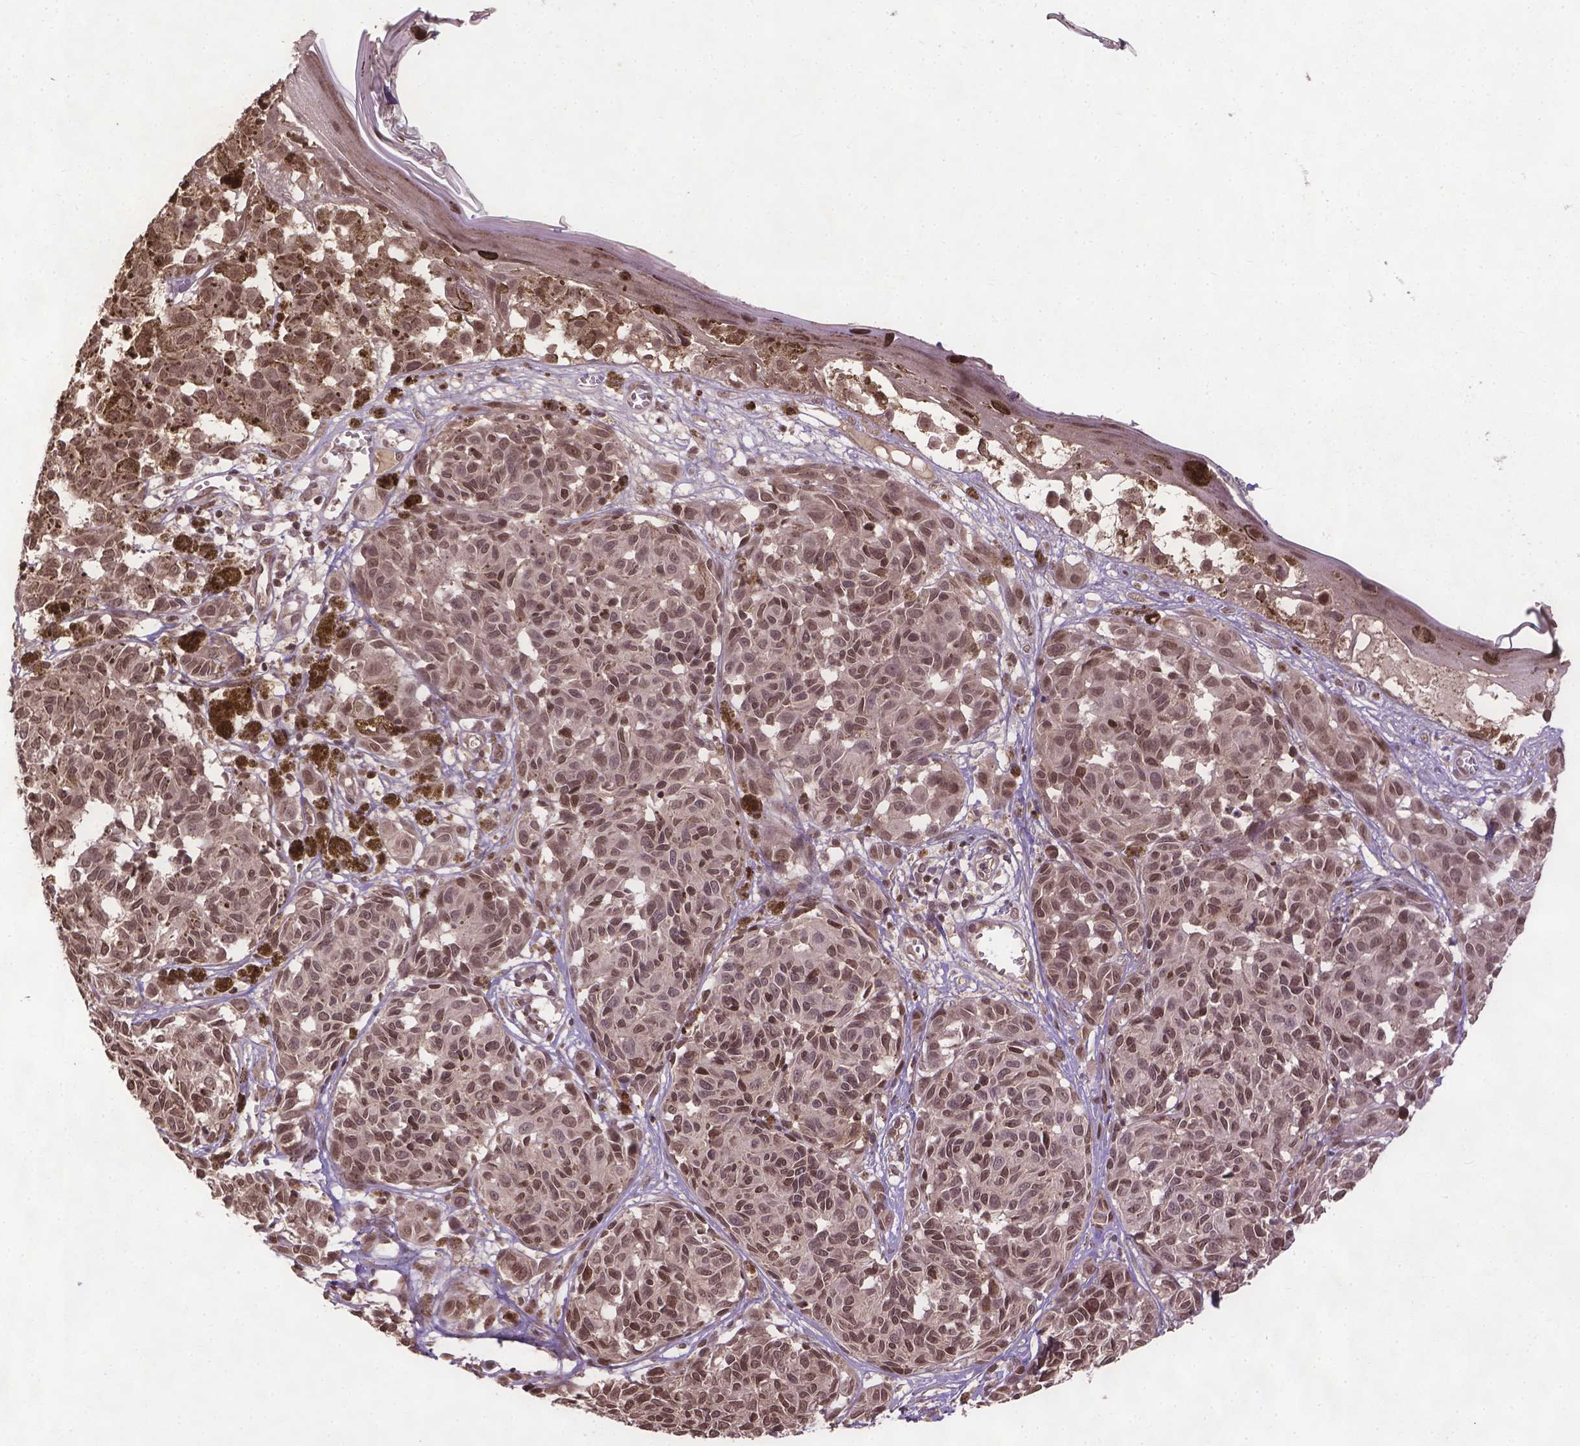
{"staining": {"intensity": "moderate", "quantity": ">75%", "location": "nuclear"}, "tissue": "melanoma", "cell_type": "Tumor cells", "image_type": "cancer", "snomed": [{"axis": "morphology", "description": "Malignant melanoma, NOS"}, {"axis": "topography", "description": "Skin"}], "caption": "Melanoma tissue exhibits moderate nuclear staining in about >75% of tumor cells", "gene": "BANF1", "patient": {"sex": "female", "age": 38}}